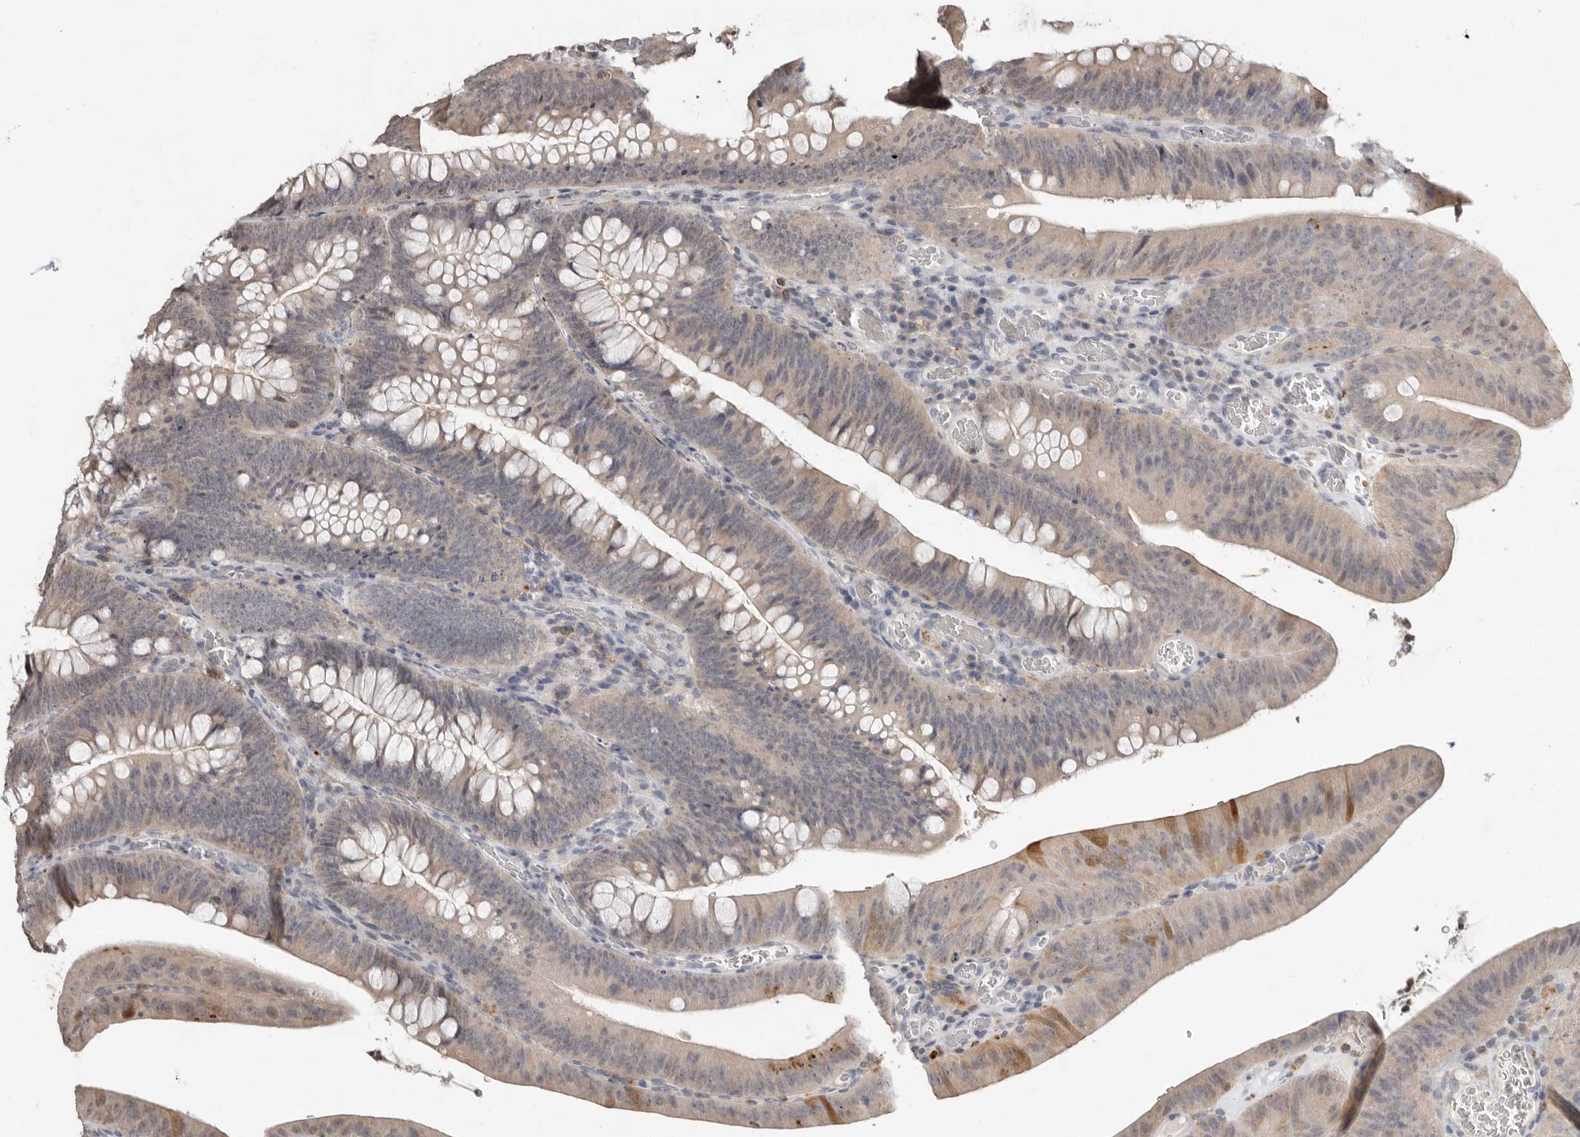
{"staining": {"intensity": "moderate", "quantity": "<25%", "location": "cytoplasmic/membranous"}, "tissue": "colorectal cancer", "cell_type": "Tumor cells", "image_type": "cancer", "snomed": [{"axis": "morphology", "description": "Normal tissue, NOS"}, {"axis": "topography", "description": "Colon"}], "caption": "Colorectal cancer tissue reveals moderate cytoplasmic/membranous positivity in about <25% of tumor cells, visualized by immunohistochemistry.", "gene": "SULT1E1", "patient": {"sex": "female", "age": 82}}